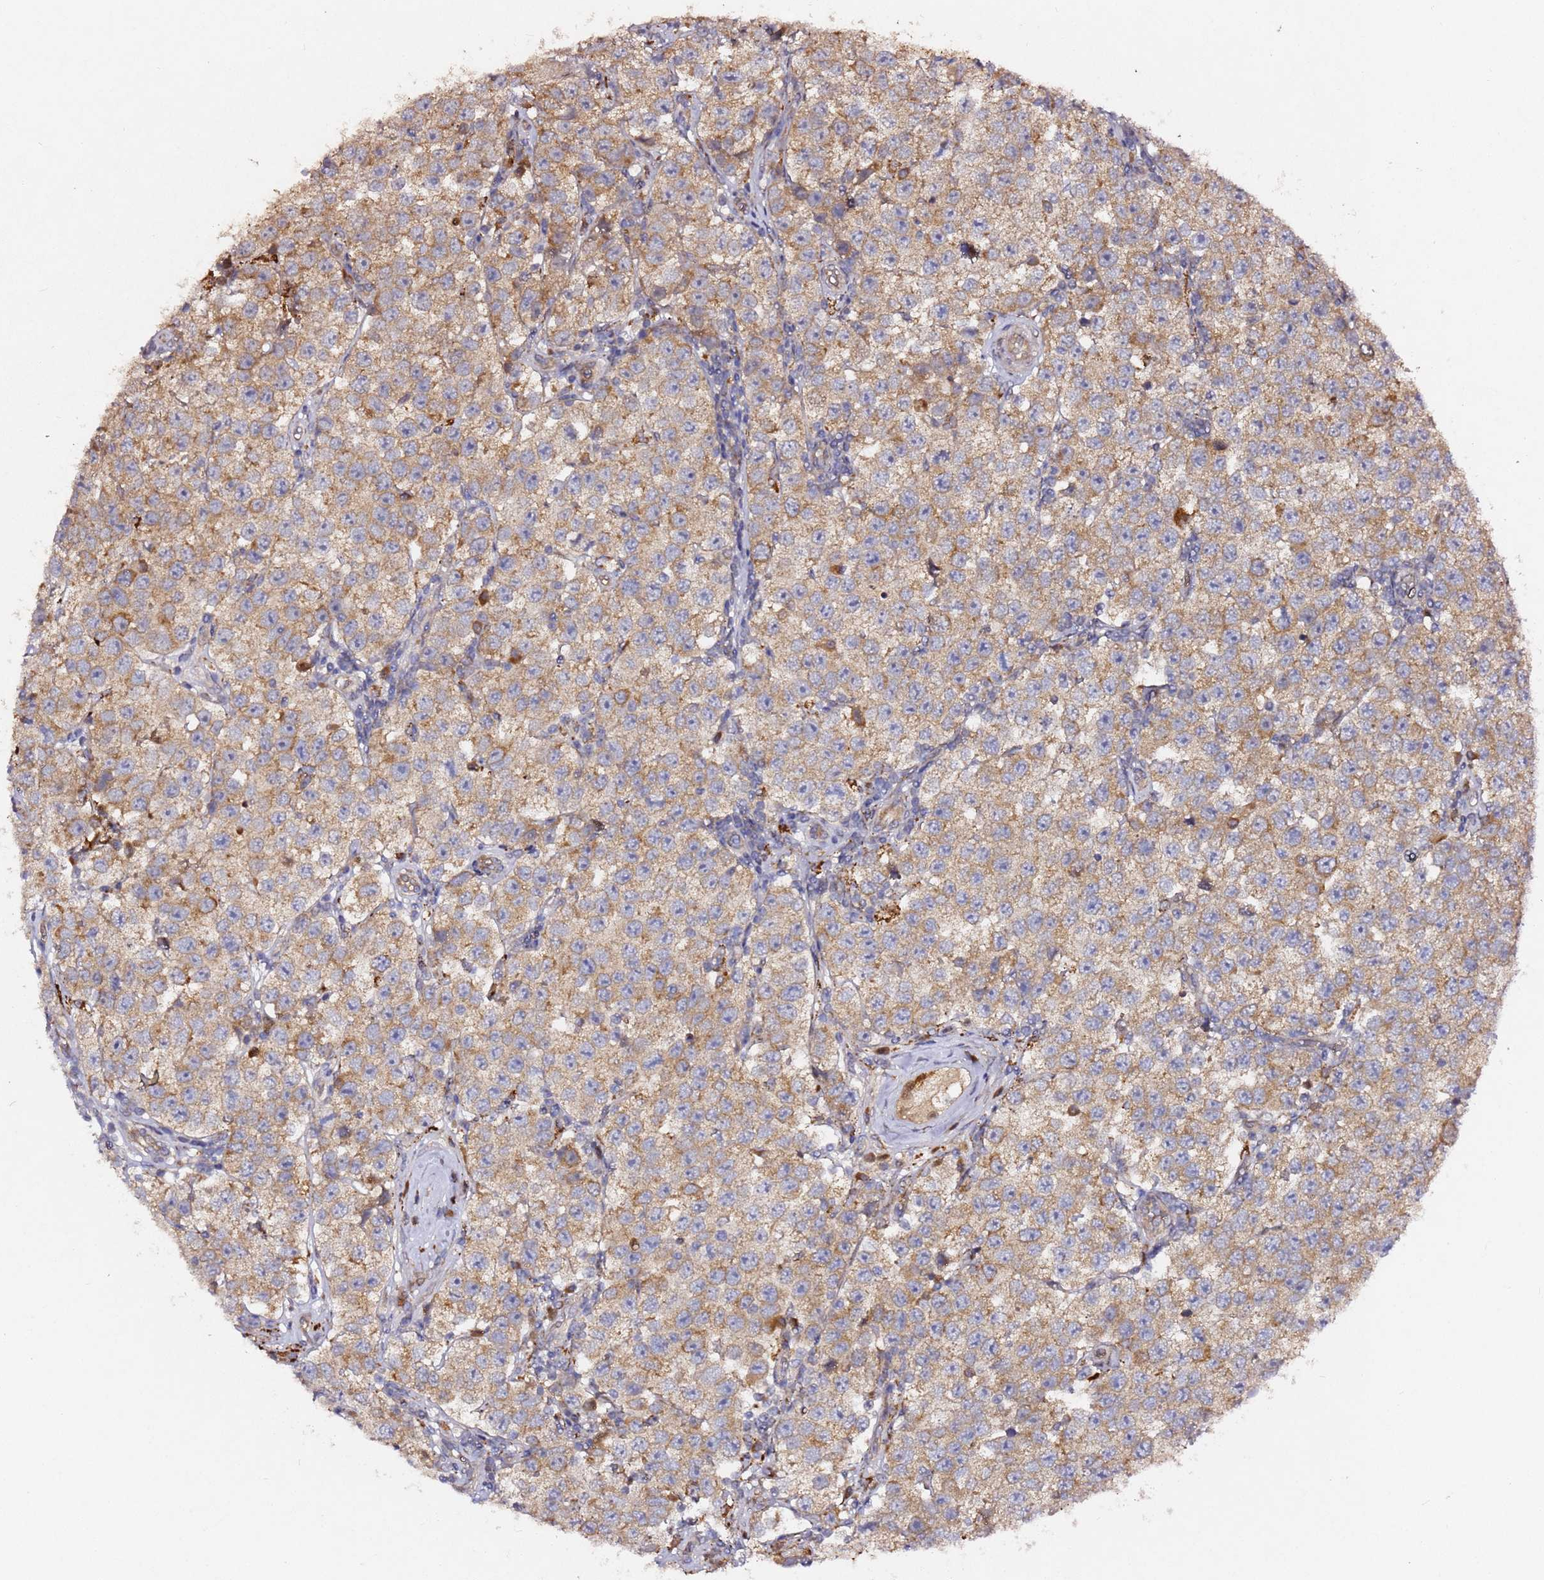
{"staining": {"intensity": "moderate", "quantity": ">75%", "location": "cytoplasmic/membranous"}, "tissue": "testis cancer", "cell_type": "Tumor cells", "image_type": "cancer", "snomed": [{"axis": "morphology", "description": "Seminoma, NOS"}, {"axis": "topography", "description": "Testis"}], "caption": "A brown stain highlights moderate cytoplasmic/membranous positivity of a protein in testis seminoma tumor cells. (Brightfield microscopy of DAB IHC at high magnification).", "gene": "ALG11", "patient": {"sex": "male", "age": 34}}